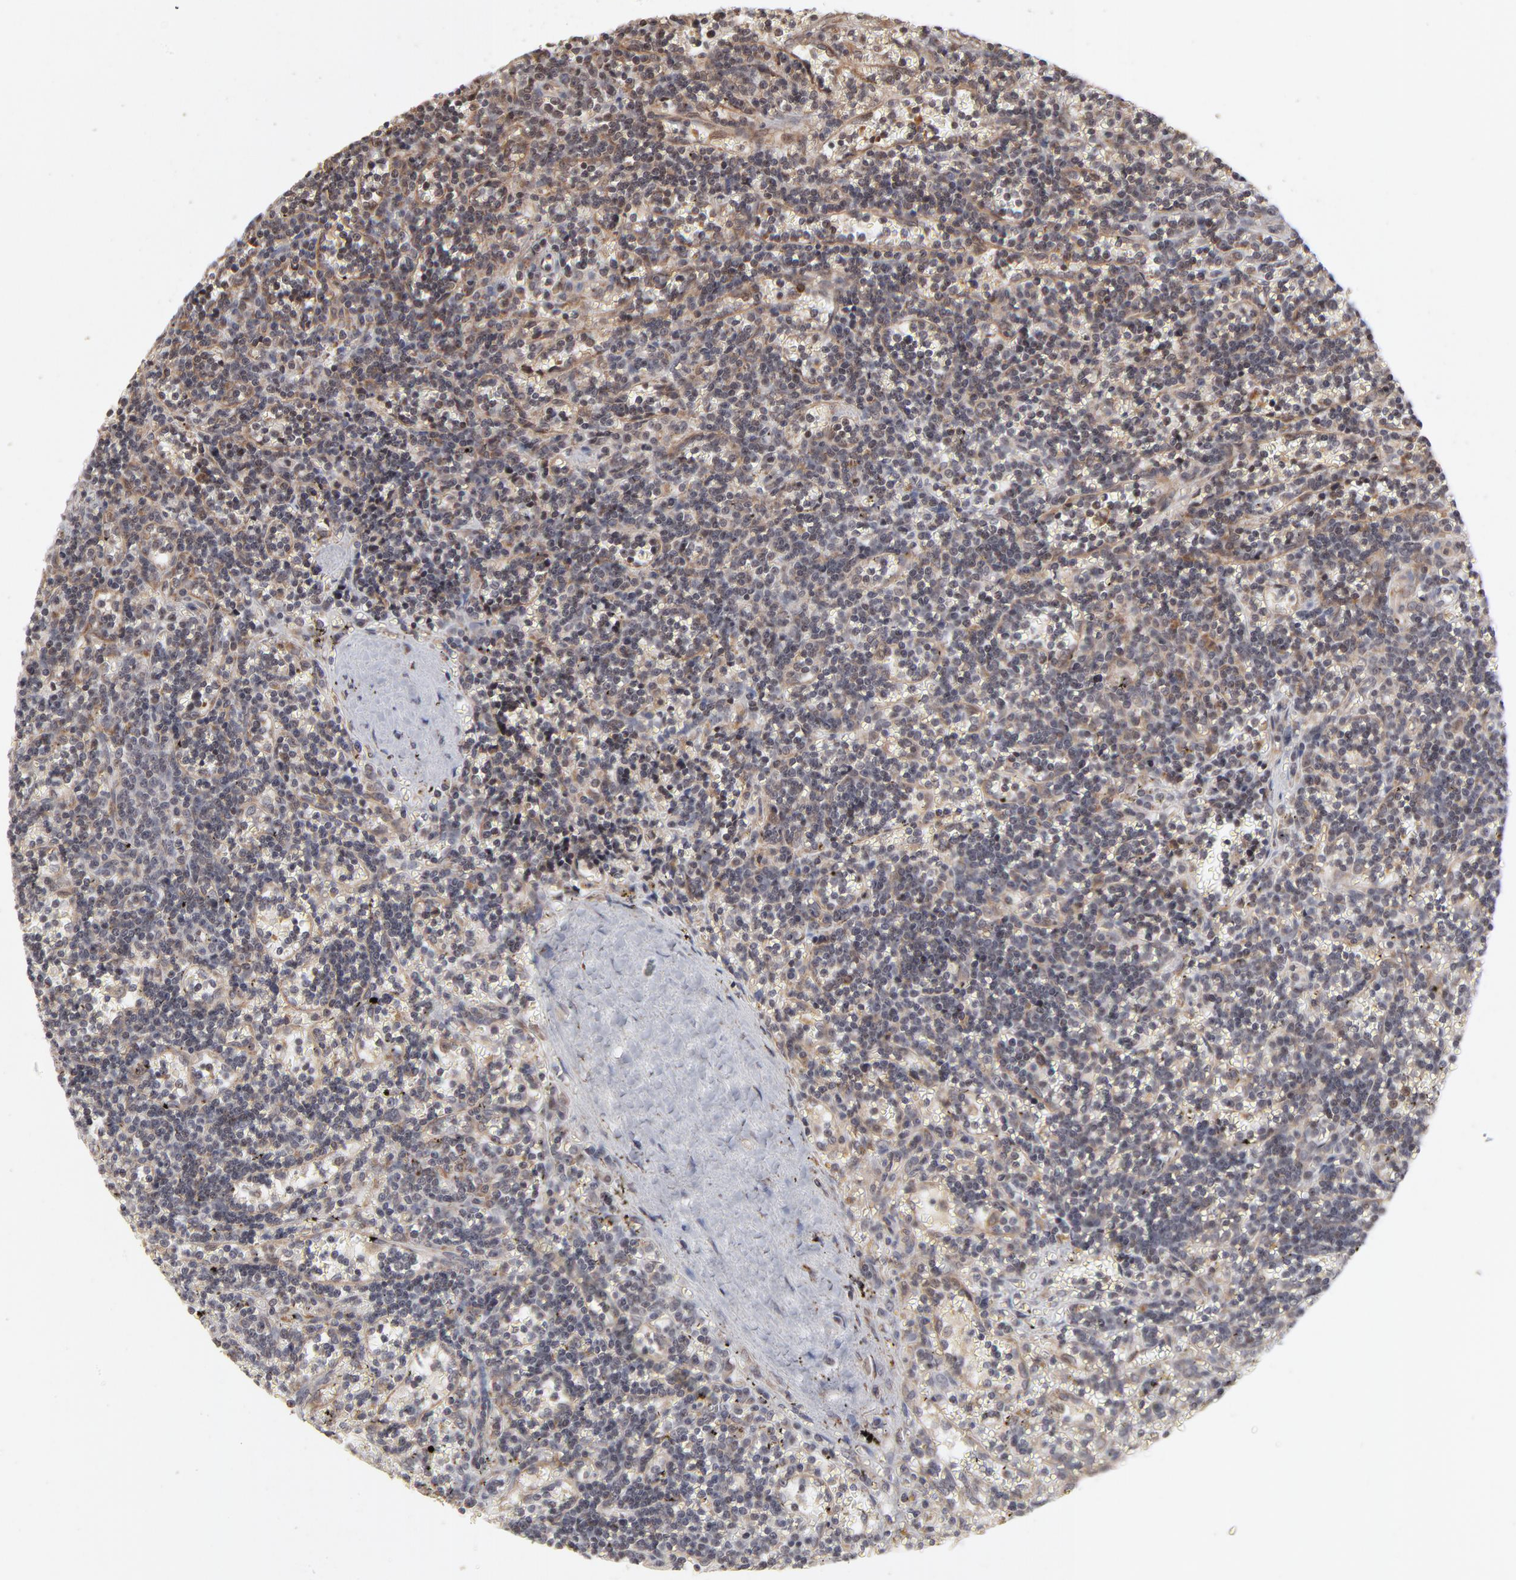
{"staining": {"intensity": "weak", "quantity": "25%-75%", "location": "nuclear"}, "tissue": "lymphoma", "cell_type": "Tumor cells", "image_type": "cancer", "snomed": [{"axis": "morphology", "description": "Malignant lymphoma, non-Hodgkin's type, Low grade"}, {"axis": "topography", "description": "Spleen"}], "caption": "Tumor cells reveal weak nuclear expression in about 25%-75% of cells in low-grade malignant lymphoma, non-Hodgkin's type. Nuclei are stained in blue.", "gene": "ARIH1", "patient": {"sex": "male", "age": 60}}